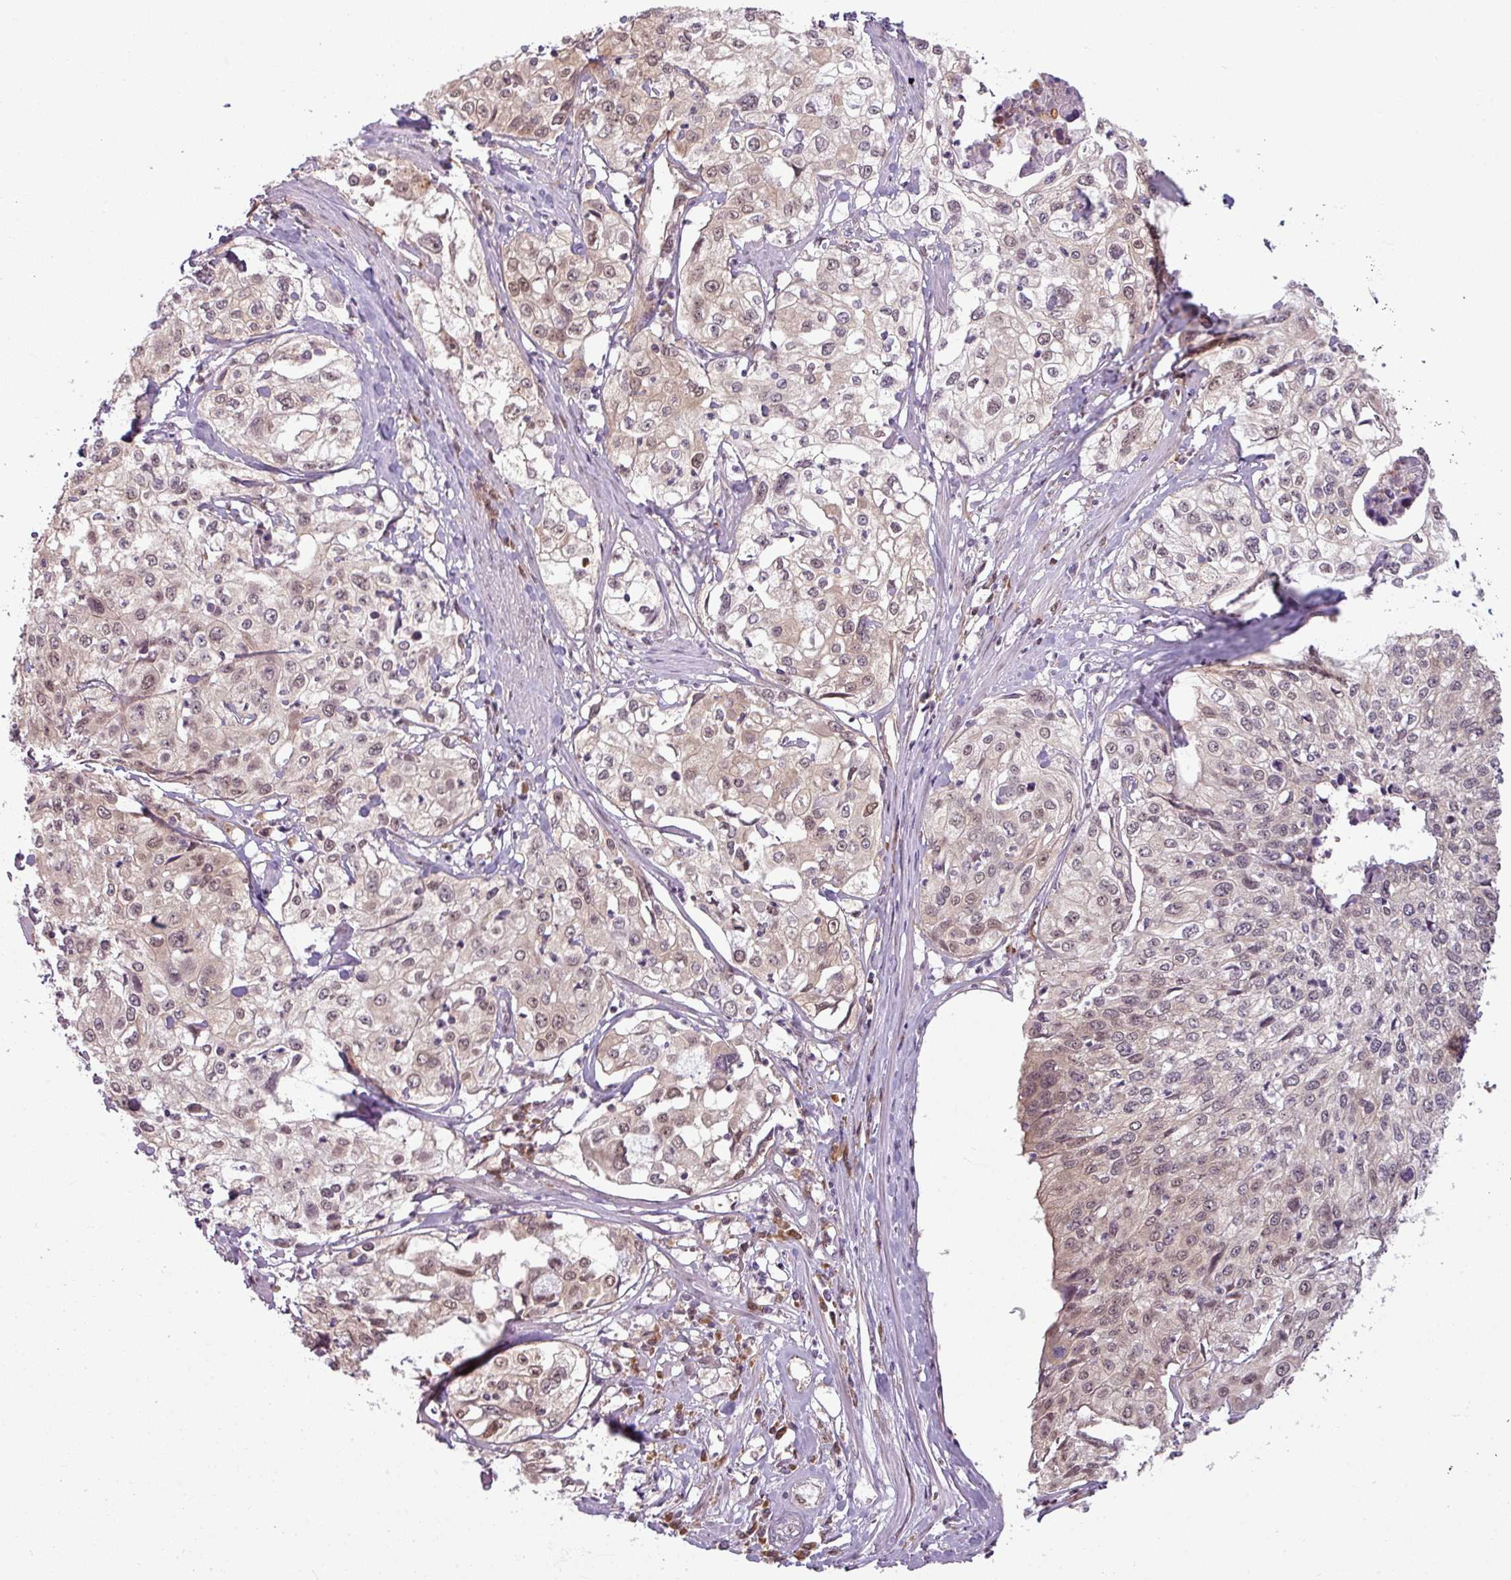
{"staining": {"intensity": "weak", "quantity": ">75%", "location": "cytoplasmic/membranous,nuclear"}, "tissue": "cervical cancer", "cell_type": "Tumor cells", "image_type": "cancer", "snomed": [{"axis": "morphology", "description": "Squamous cell carcinoma, NOS"}, {"axis": "topography", "description": "Cervix"}], "caption": "Immunohistochemistry (DAB) staining of squamous cell carcinoma (cervical) reveals weak cytoplasmic/membranous and nuclear protein staining in approximately >75% of tumor cells.", "gene": "CCDC144A", "patient": {"sex": "female", "age": 31}}